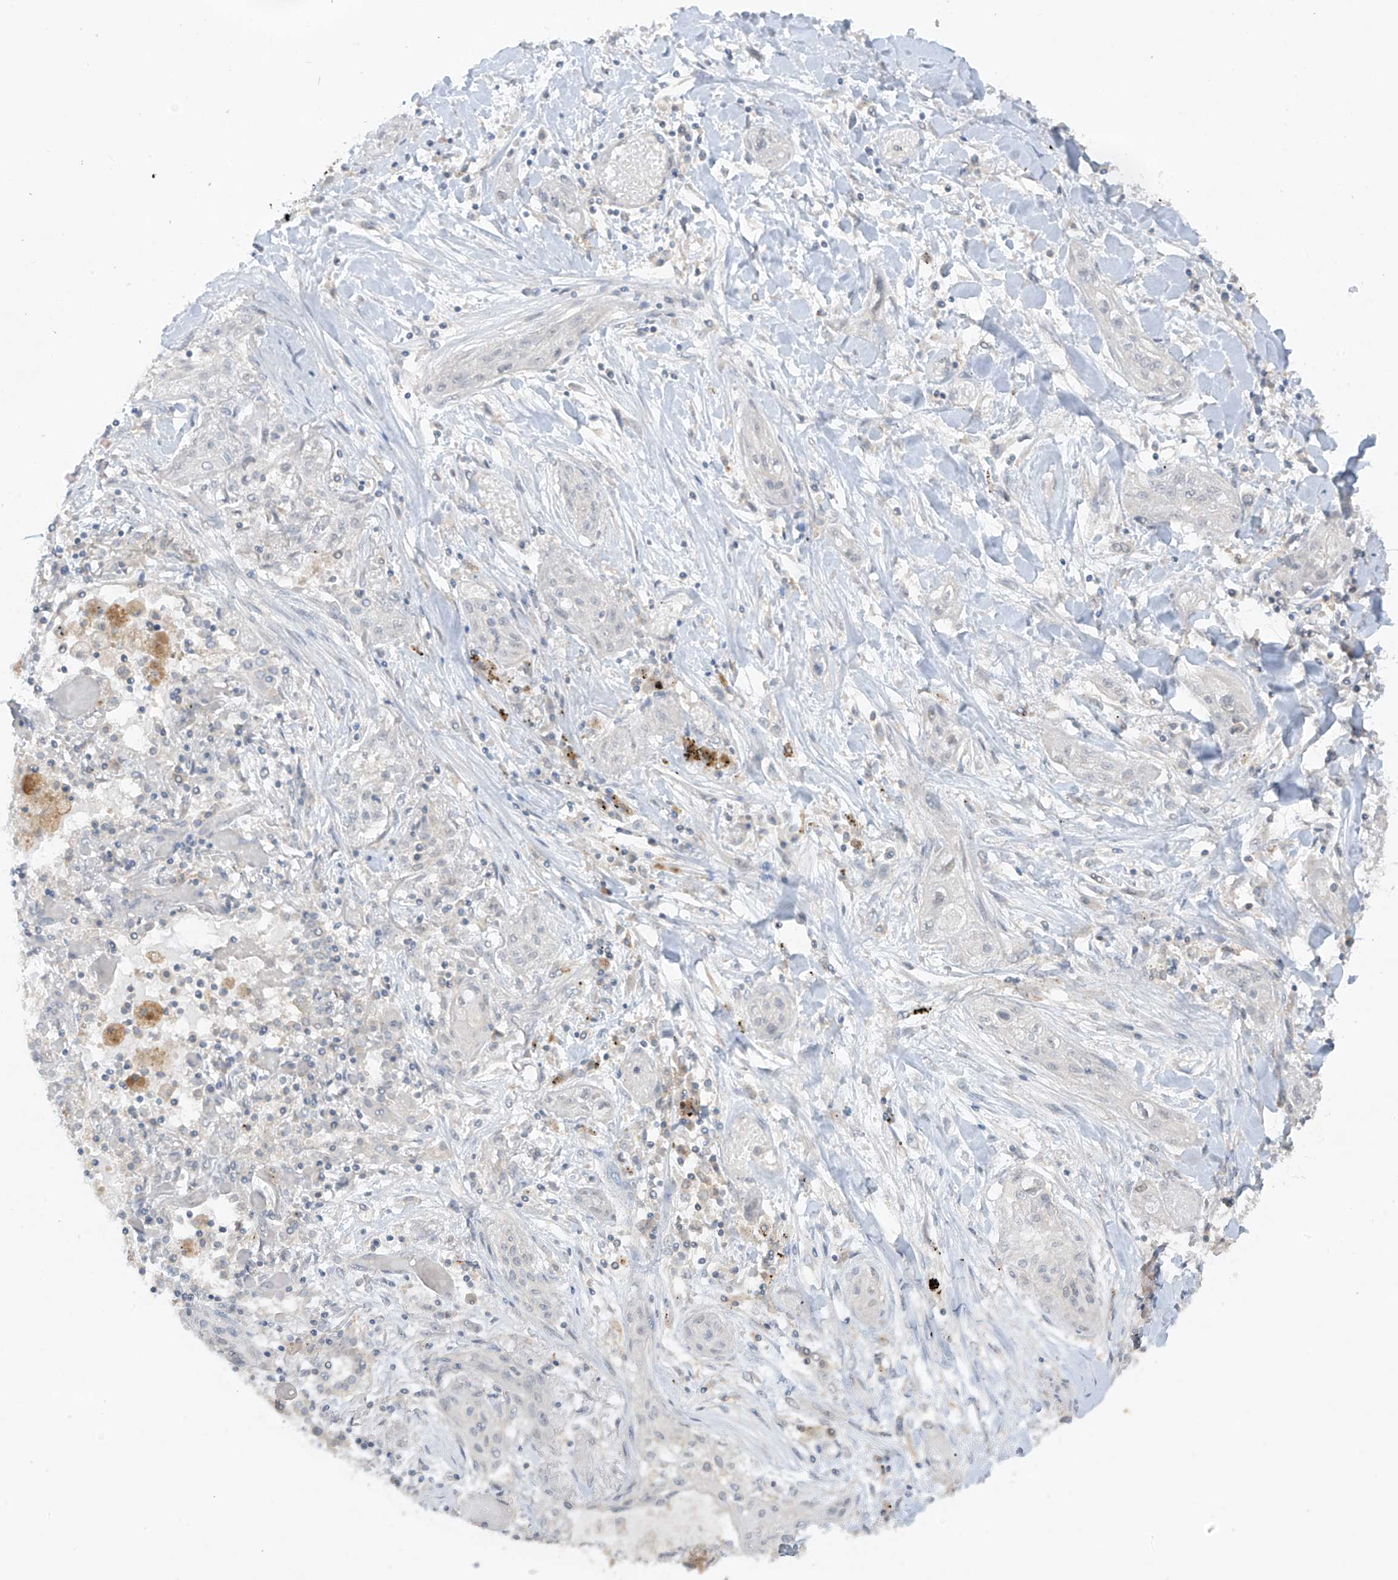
{"staining": {"intensity": "negative", "quantity": "none", "location": "none"}, "tissue": "lung cancer", "cell_type": "Tumor cells", "image_type": "cancer", "snomed": [{"axis": "morphology", "description": "Squamous cell carcinoma, NOS"}, {"axis": "topography", "description": "Lung"}], "caption": "An image of human squamous cell carcinoma (lung) is negative for staining in tumor cells.", "gene": "ANGEL2", "patient": {"sex": "female", "age": 47}}